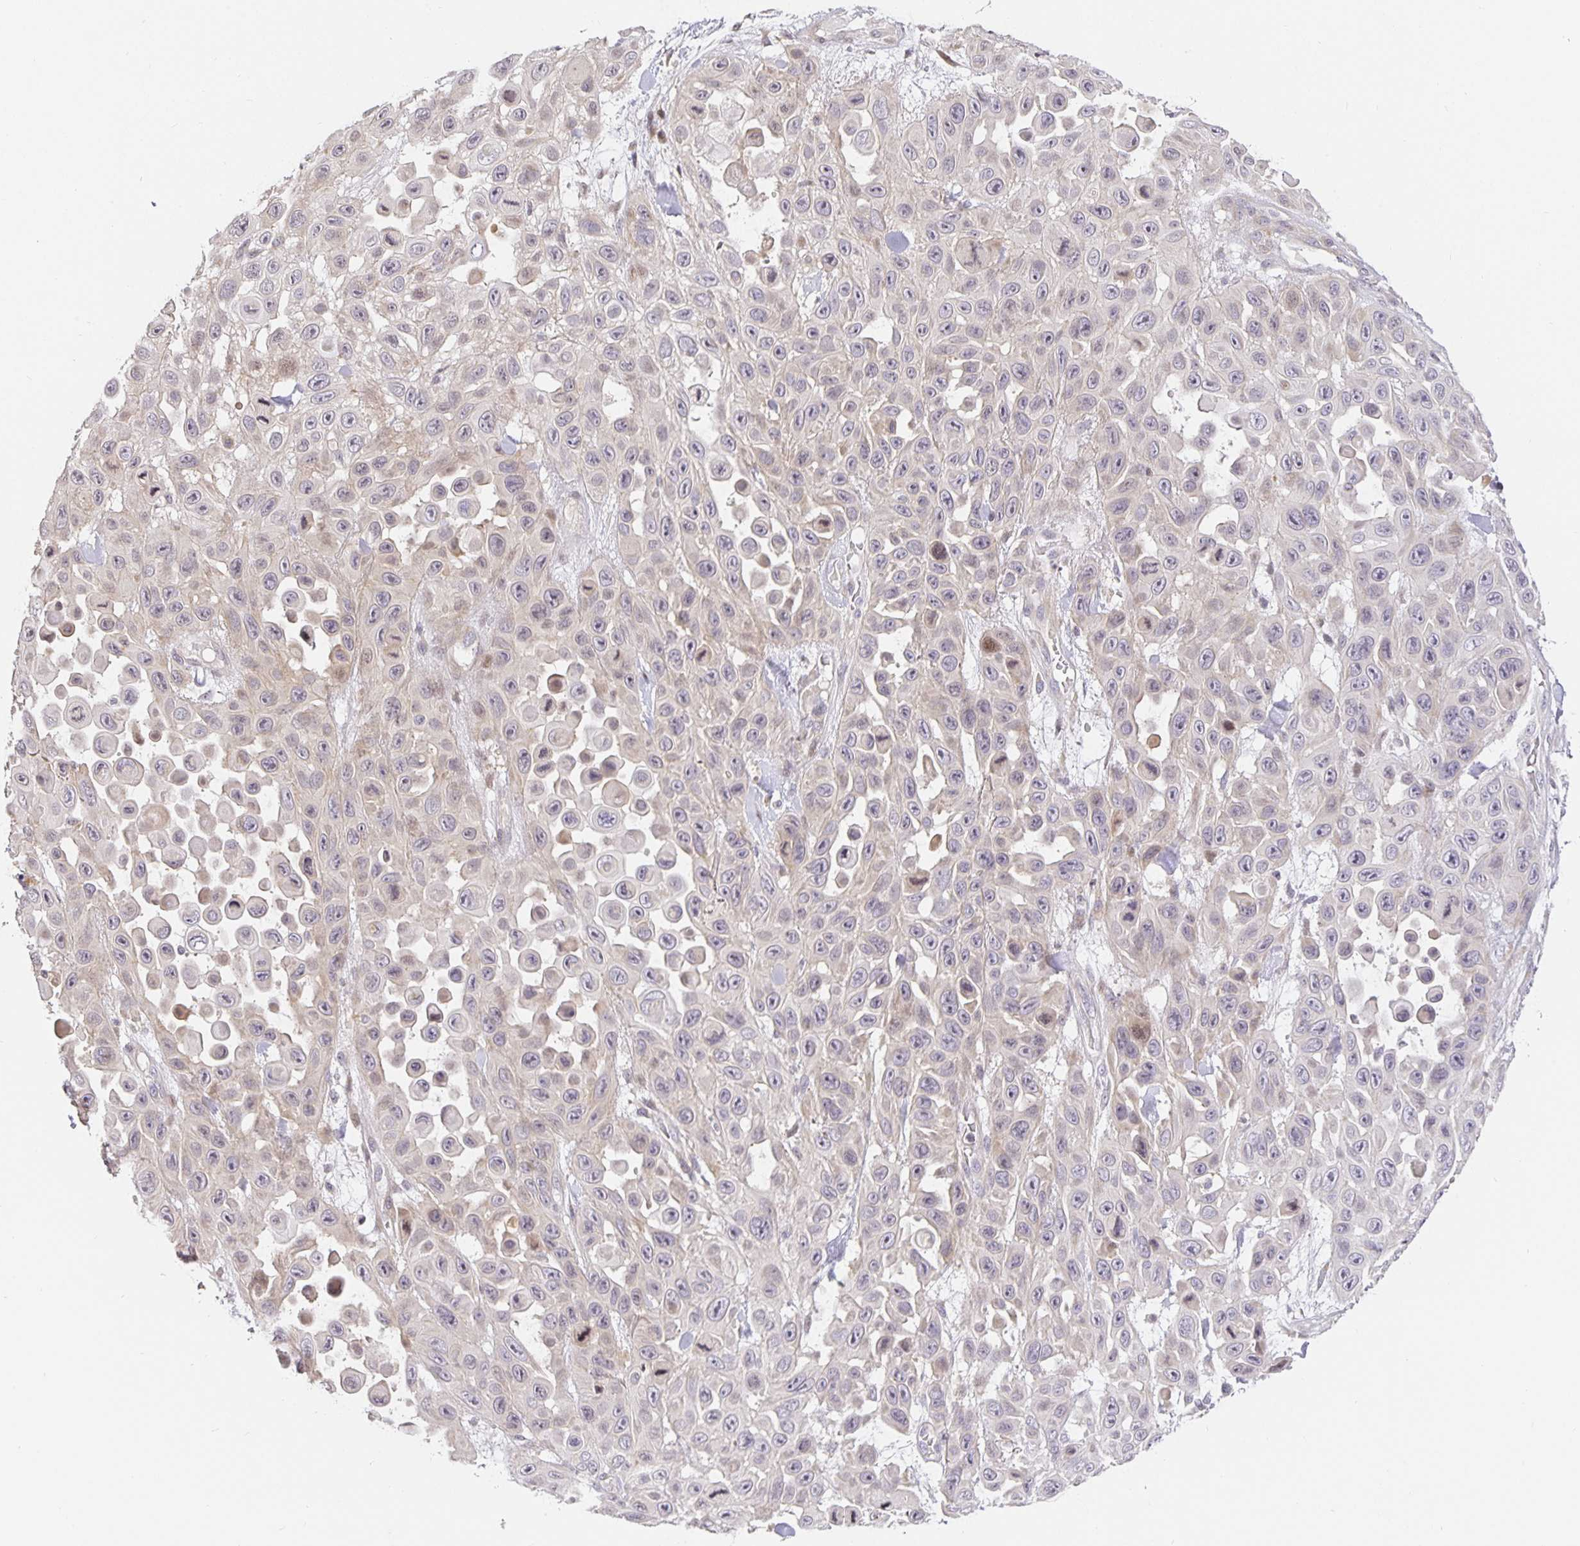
{"staining": {"intensity": "weak", "quantity": "<25%", "location": "cytoplasmic/membranous"}, "tissue": "skin cancer", "cell_type": "Tumor cells", "image_type": "cancer", "snomed": [{"axis": "morphology", "description": "Squamous cell carcinoma, NOS"}, {"axis": "topography", "description": "Skin"}], "caption": "An immunohistochemistry histopathology image of skin squamous cell carcinoma is shown. There is no staining in tumor cells of skin squamous cell carcinoma.", "gene": "TJP3", "patient": {"sex": "male", "age": 81}}